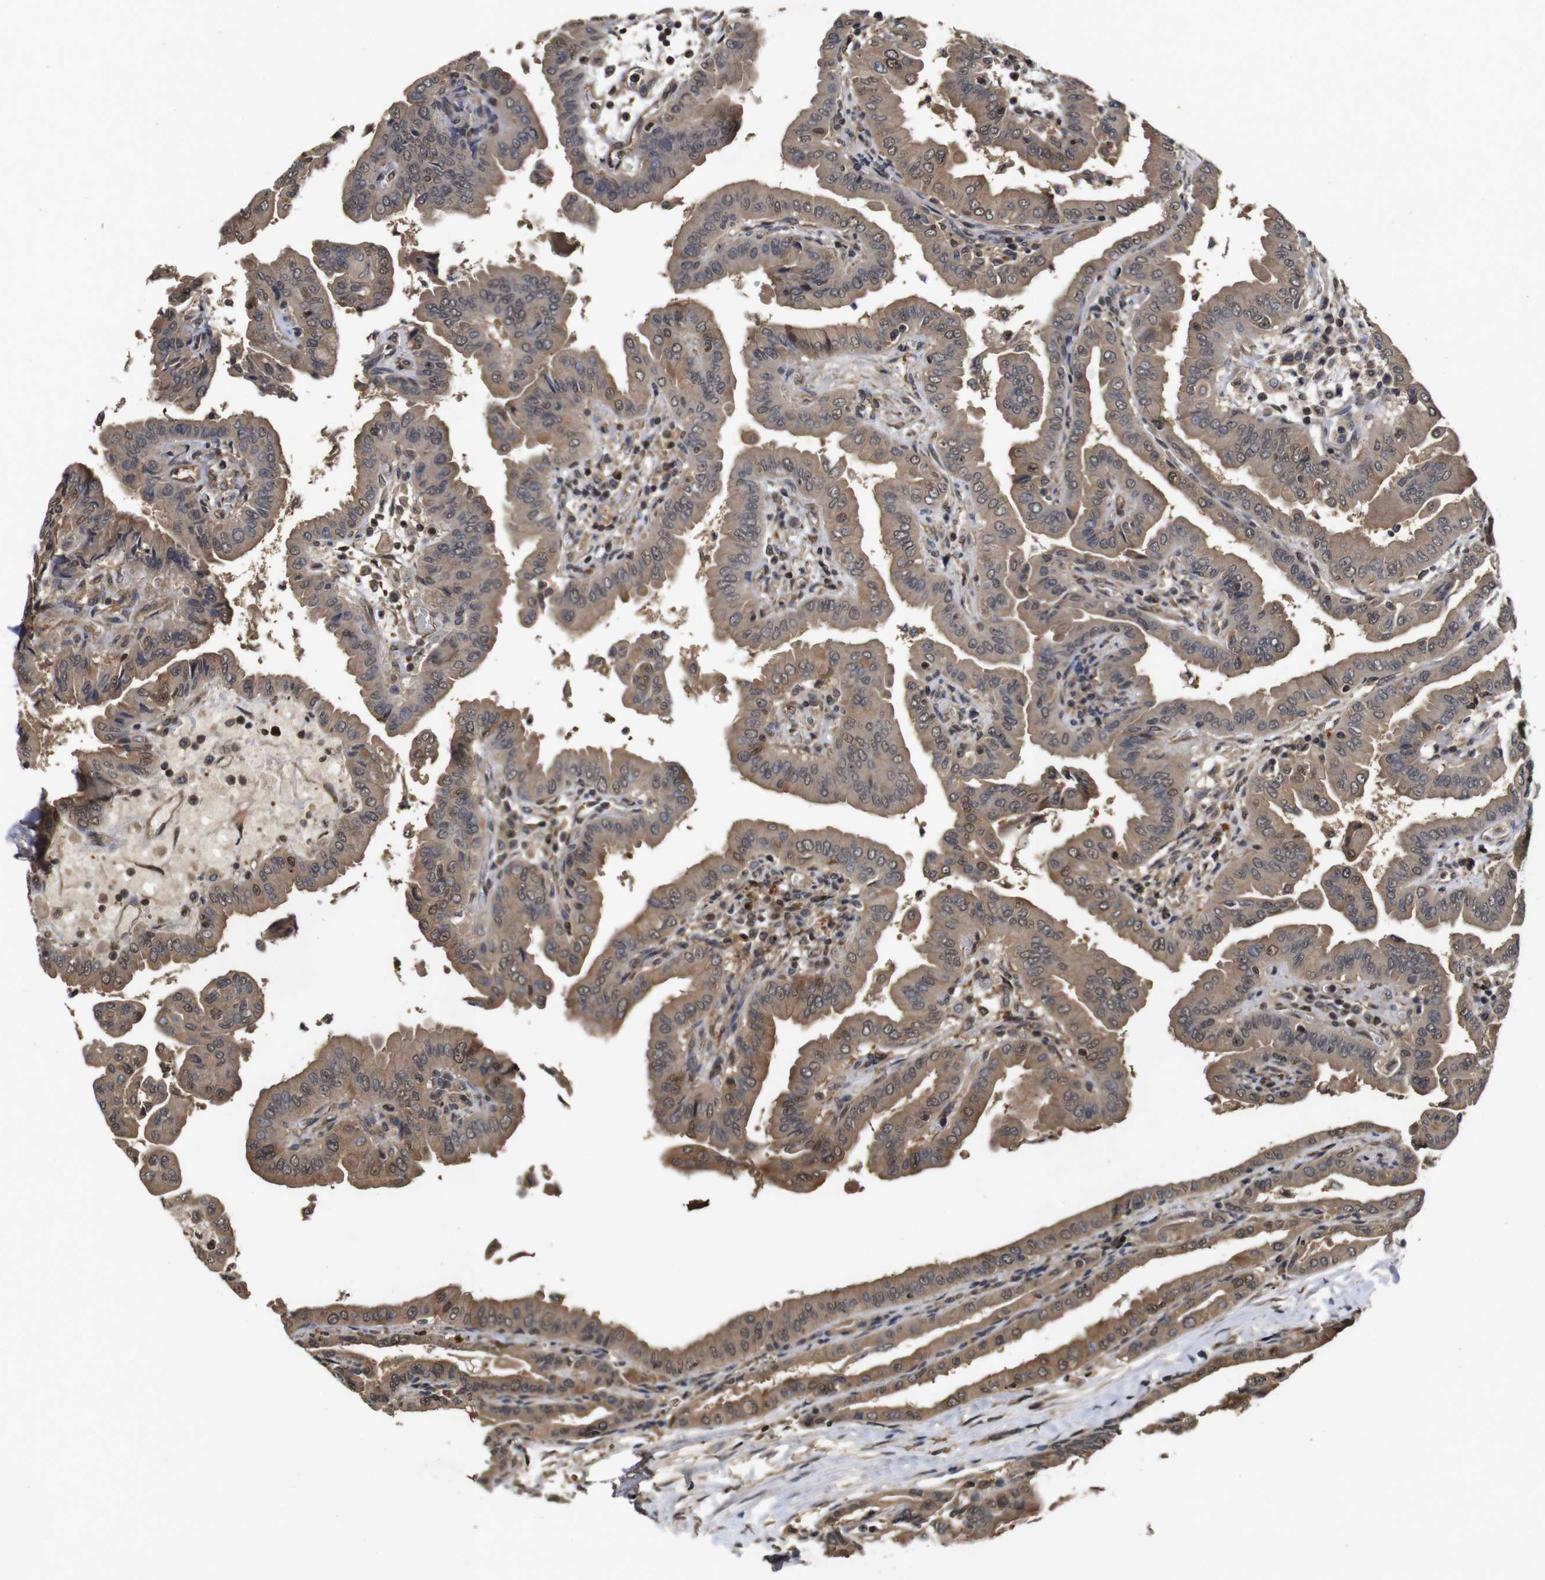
{"staining": {"intensity": "moderate", "quantity": ">75%", "location": "cytoplasmic/membranous,nuclear"}, "tissue": "thyroid cancer", "cell_type": "Tumor cells", "image_type": "cancer", "snomed": [{"axis": "morphology", "description": "Papillary adenocarcinoma, NOS"}, {"axis": "topography", "description": "Thyroid gland"}], "caption": "A high-resolution photomicrograph shows immunohistochemistry (IHC) staining of thyroid cancer (papillary adenocarcinoma), which reveals moderate cytoplasmic/membranous and nuclear positivity in approximately >75% of tumor cells.", "gene": "SUMO3", "patient": {"sex": "male", "age": 33}}